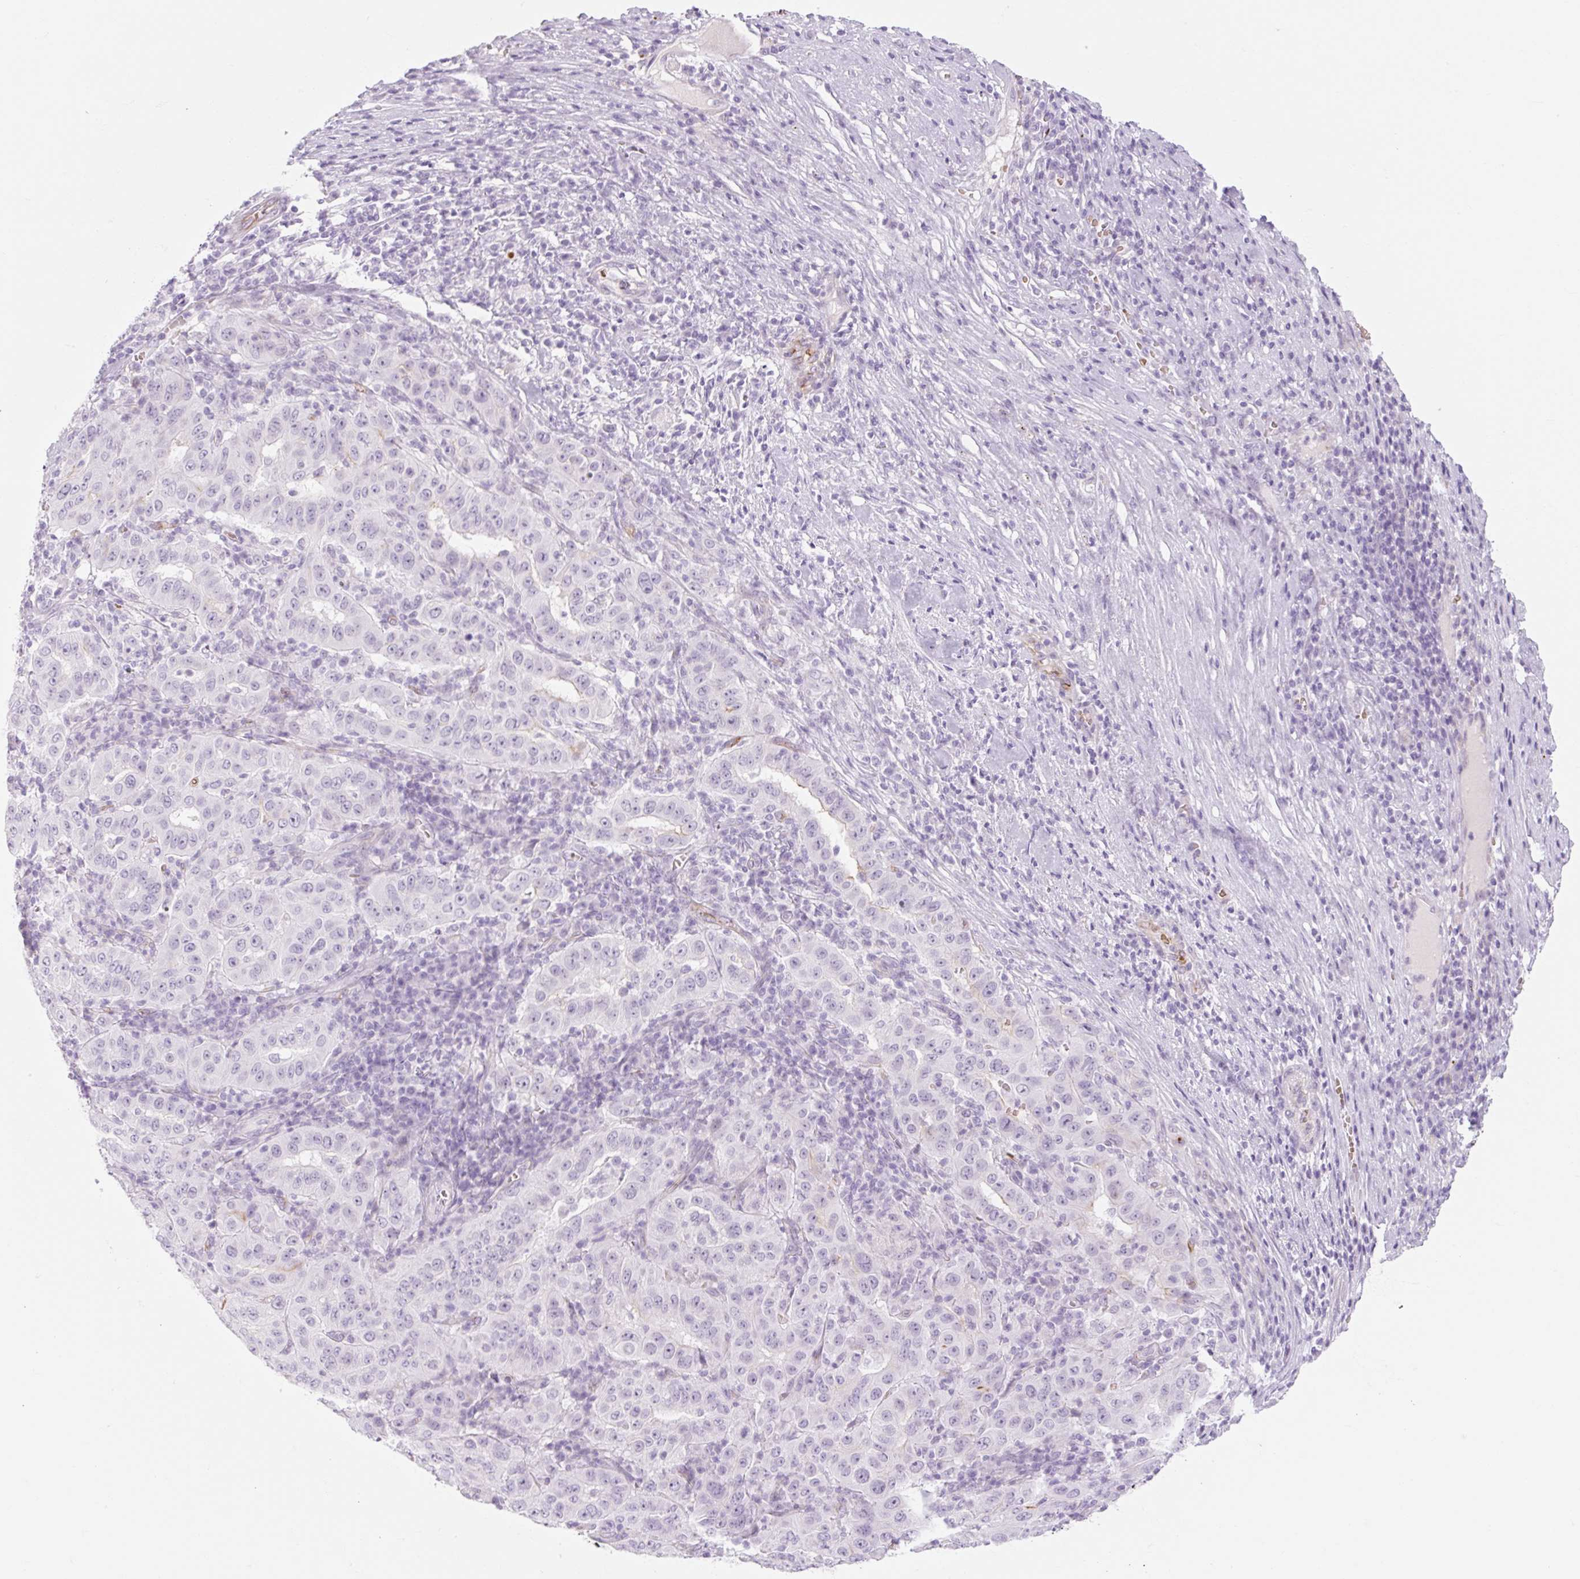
{"staining": {"intensity": "negative", "quantity": "none", "location": "none"}, "tissue": "pancreatic cancer", "cell_type": "Tumor cells", "image_type": "cancer", "snomed": [{"axis": "morphology", "description": "Adenocarcinoma, NOS"}, {"axis": "topography", "description": "Pancreas"}], "caption": "This is an immunohistochemistry (IHC) micrograph of adenocarcinoma (pancreatic). There is no staining in tumor cells.", "gene": "TAF1L", "patient": {"sex": "male", "age": 63}}